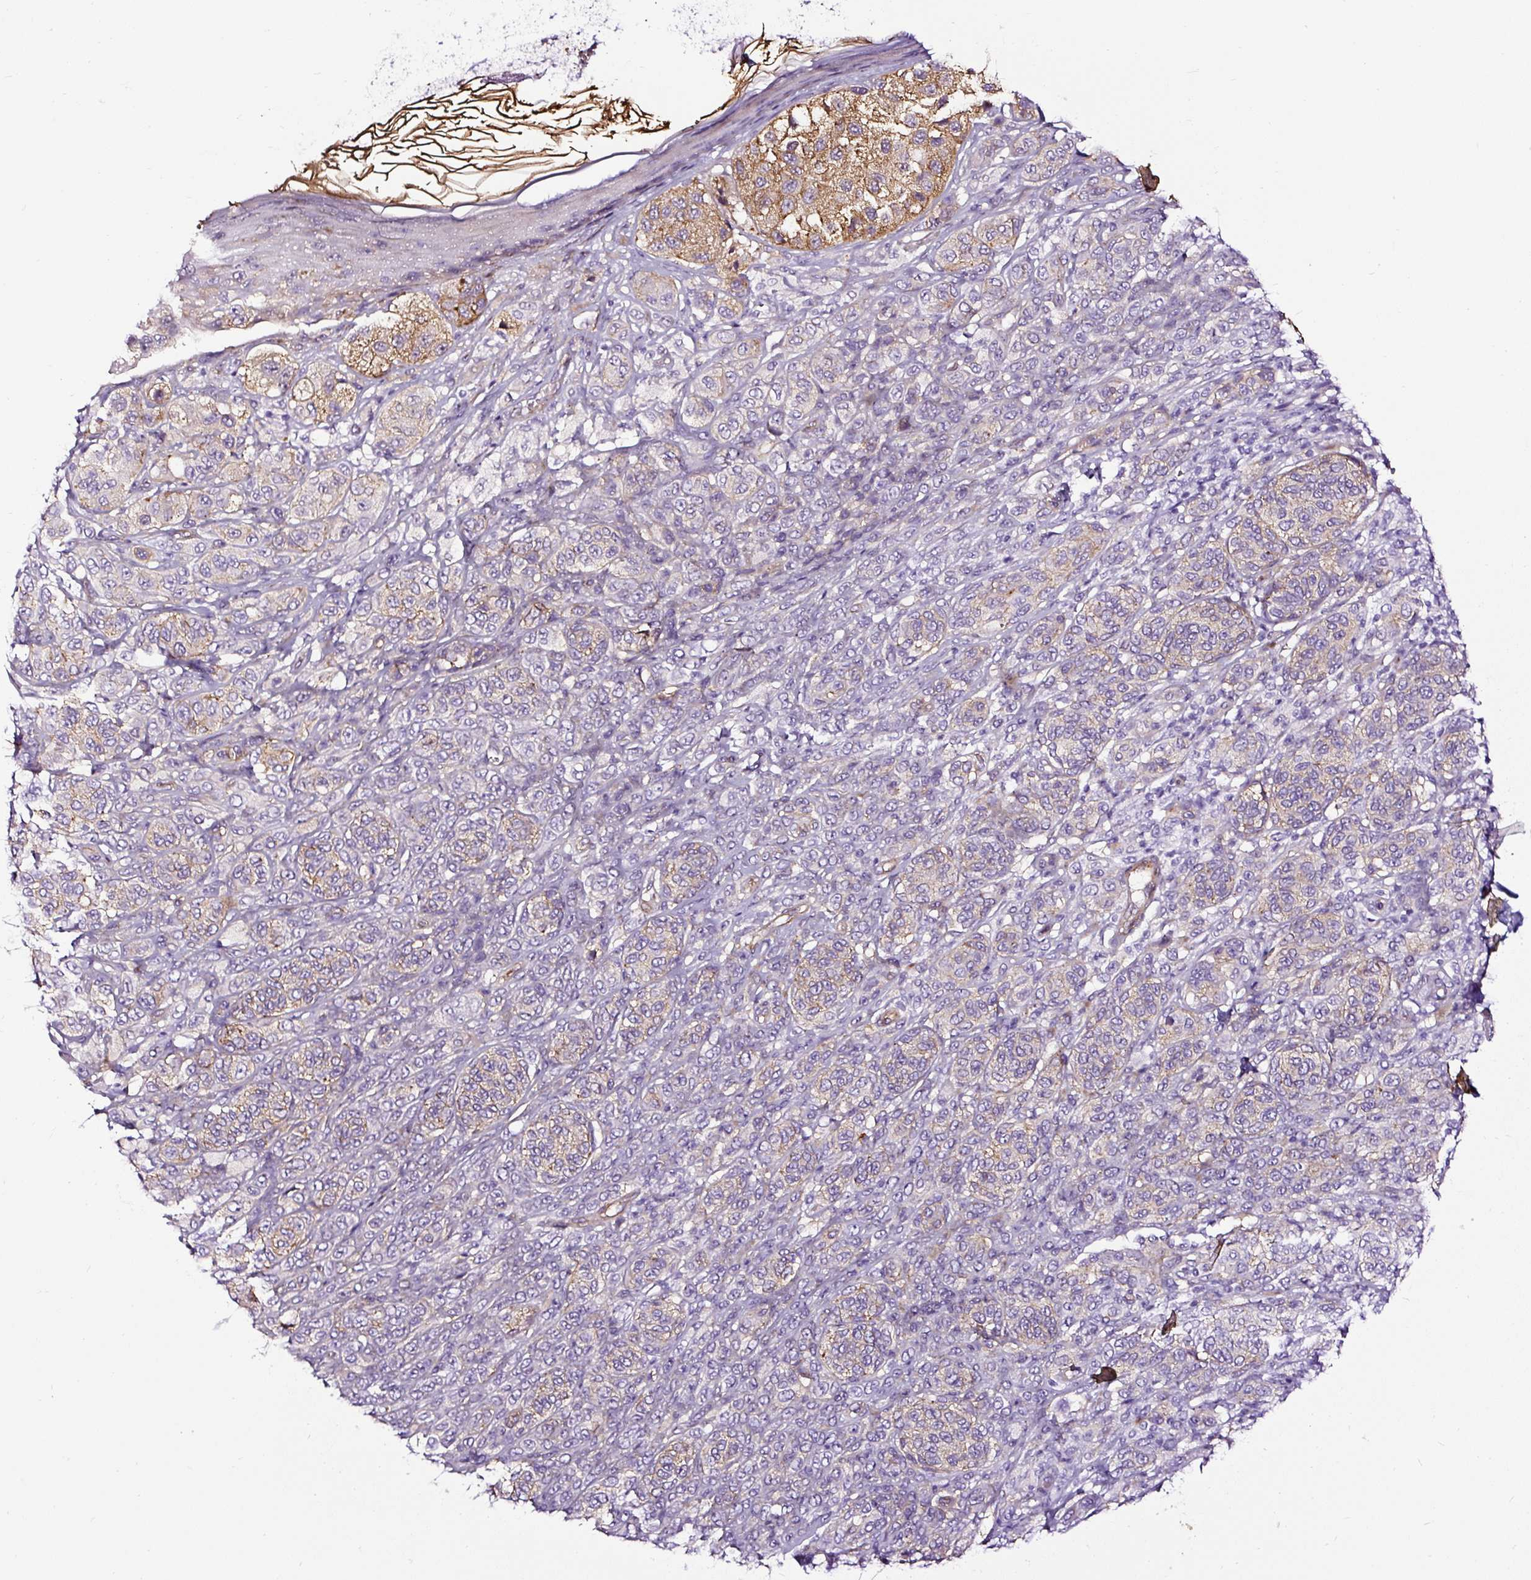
{"staining": {"intensity": "negative", "quantity": "none", "location": "none"}, "tissue": "melanoma", "cell_type": "Tumor cells", "image_type": "cancer", "snomed": [{"axis": "morphology", "description": "Malignant melanoma, NOS"}, {"axis": "topography", "description": "Skin"}], "caption": "There is no significant expression in tumor cells of malignant melanoma.", "gene": "SLC7A8", "patient": {"sex": "male", "age": 42}}